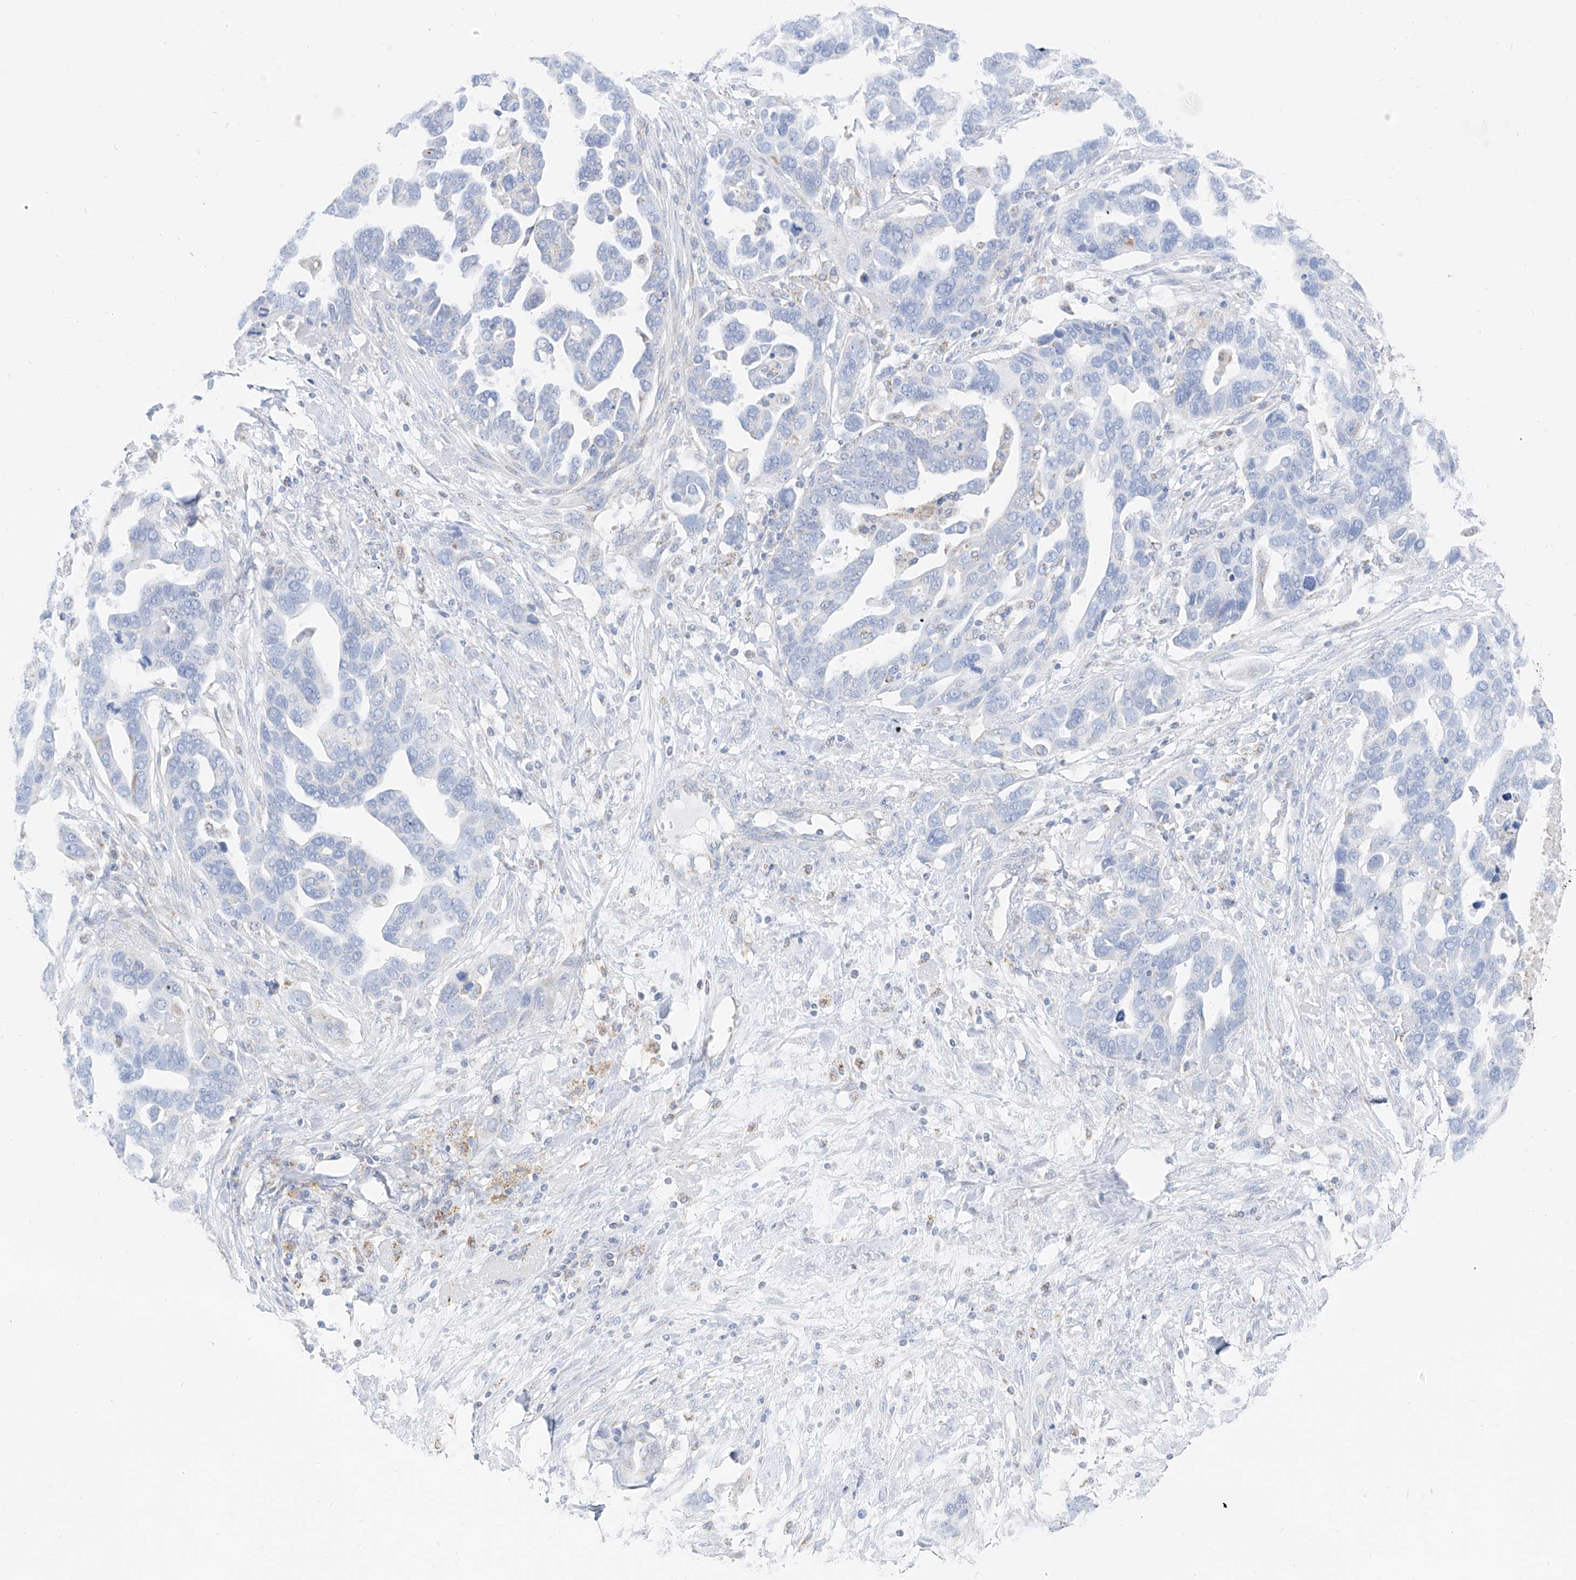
{"staining": {"intensity": "negative", "quantity": "none", "location": "none"}, "tissue": "ovarian cancer", "cell_type": "Tumor cells", "image_type": "cancer", "snomed": [{"axis": "morphology", "description": "Cystadenocarcinoma, serous, NOS"}, {"axis": "topography", "description": "Ovary"}], "caption": "DAB (3,3'-diaminobenzidine) immunohistochemical staining of serous cystadenocarcinoma (ovarian) exhibits no significant staining in tumor cells.", "gene": "ETHE1", "patient": {"sex": "female", "age": 54}}